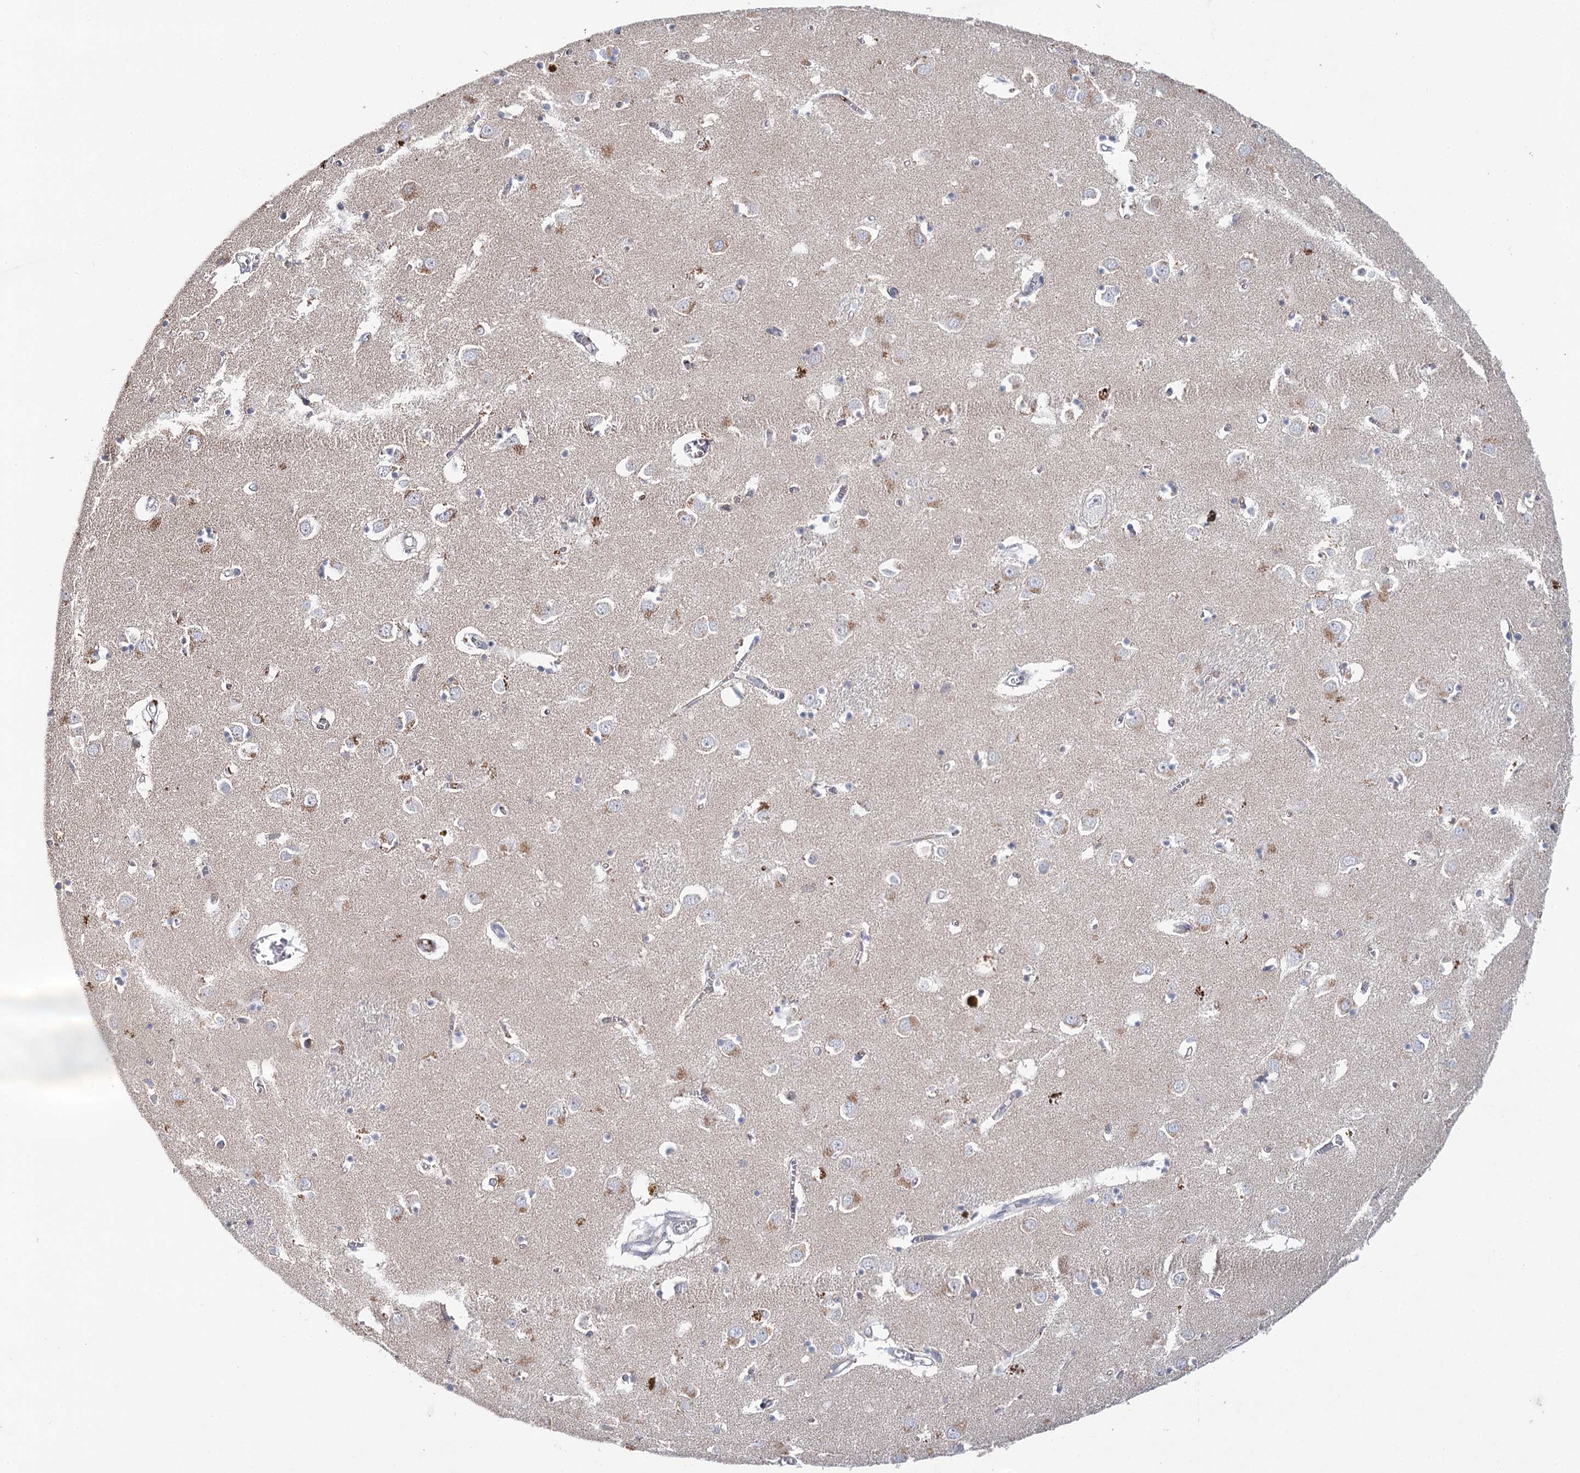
{"staining": {"intensity": "weak", "quantity": "<25%", "location": "cytoplasmic/membranous"}, "tissue": "caudate", "cell_type": "Glial cells", "image_type": "normal", "snomed": [{"axis": "morphology", "description": "Normal tissue, NOS"}, {"axis": "topography", "description": "Lateral ventricle wall"}], "caption": "Immunohistochemistry image of unremarkable human caudate stained for a protein (brown), which exhibits no positivity in glial cells.", "gene": "ARHGAP44", "patient": {"sex": "male", "age": 70}}